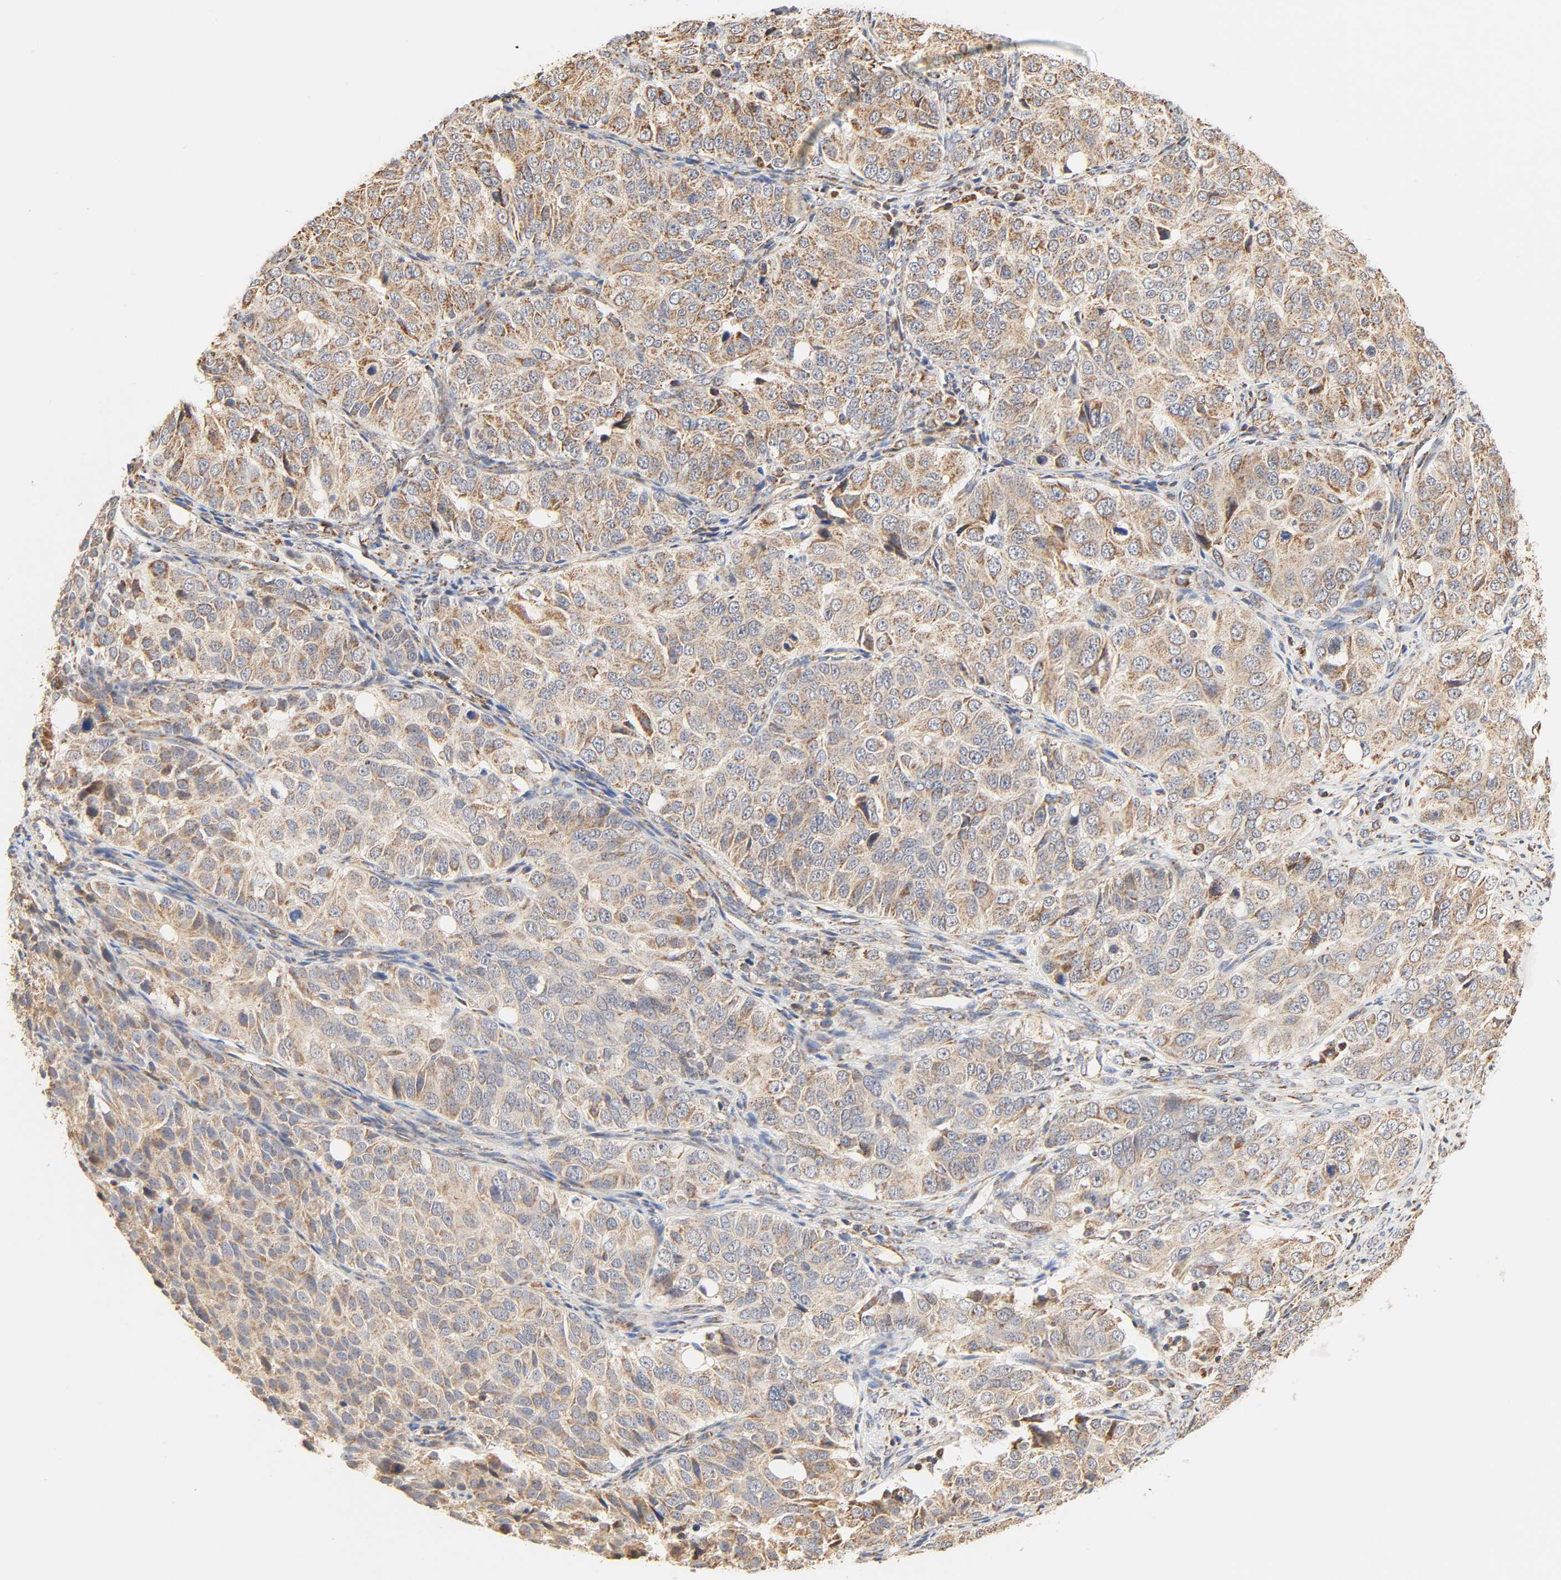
{"staining": {"intensity": "moderate", "quantity": ">75%", "location": "cytoplasmic/membranous"}, "tissue": "ovarian cancer", "cell_type": "Tumor cells", "image_type": "cancer", "snomed": [{"axis": "morphology", "description": "Carcinoma, endometroid"}, {"axis": "topography", "description": "Ovary"}], "caption": "Protein expression analysis of human ovarian cancer reveals moderate cytoplasmic/membranous staining in approximately >75% of tumor cells. Using DAB (3,3'-diaminobenzidine) (brown) and hematoxylin (blue) stains, captured at high magnification using brightfield microscopy.", "gene": "ZMAT5", "patient": {"sex": "female", "age": 51}}